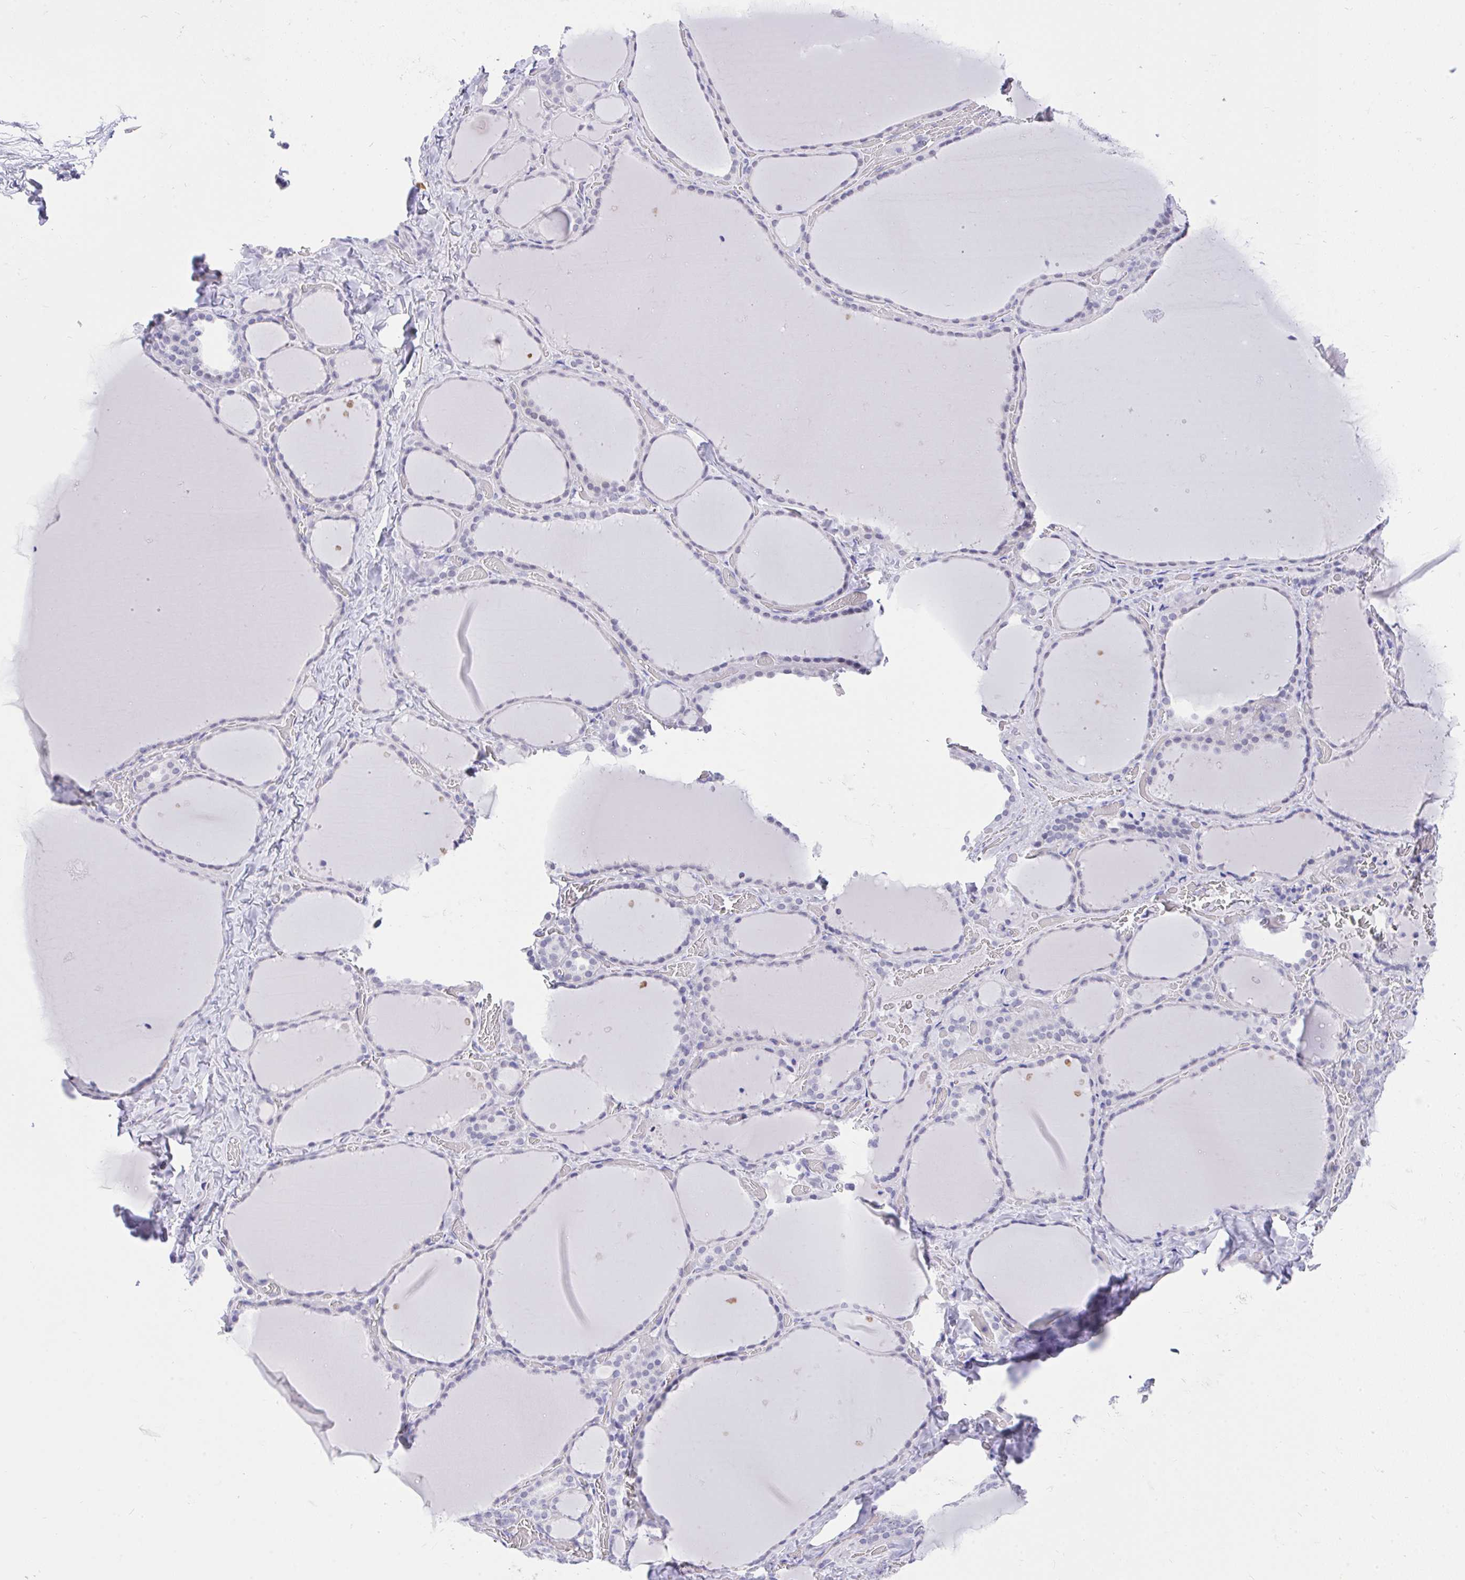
{"staining": {"intensity": "negative", "quantity": "none", "location": "none"}, "tissue": "thyroid gland", "cell_type": "Glandular cells", "image_type": "normal", "snomed": [{"axis": "morphology", "description": "Normal tissue, NOS"}, {"axis": "topography", "description": "Thyroid gland"}], "caption": "Protein analysis of normal thyroid gland exhibits no significant staining in glandular cells. Brightfield microscopy of IHC stained with DAB (brown) and hematoxylin (blue), captured at high magnification.", "gene": "MS4A12", "patient": {"sex": "female", "age": 36}}